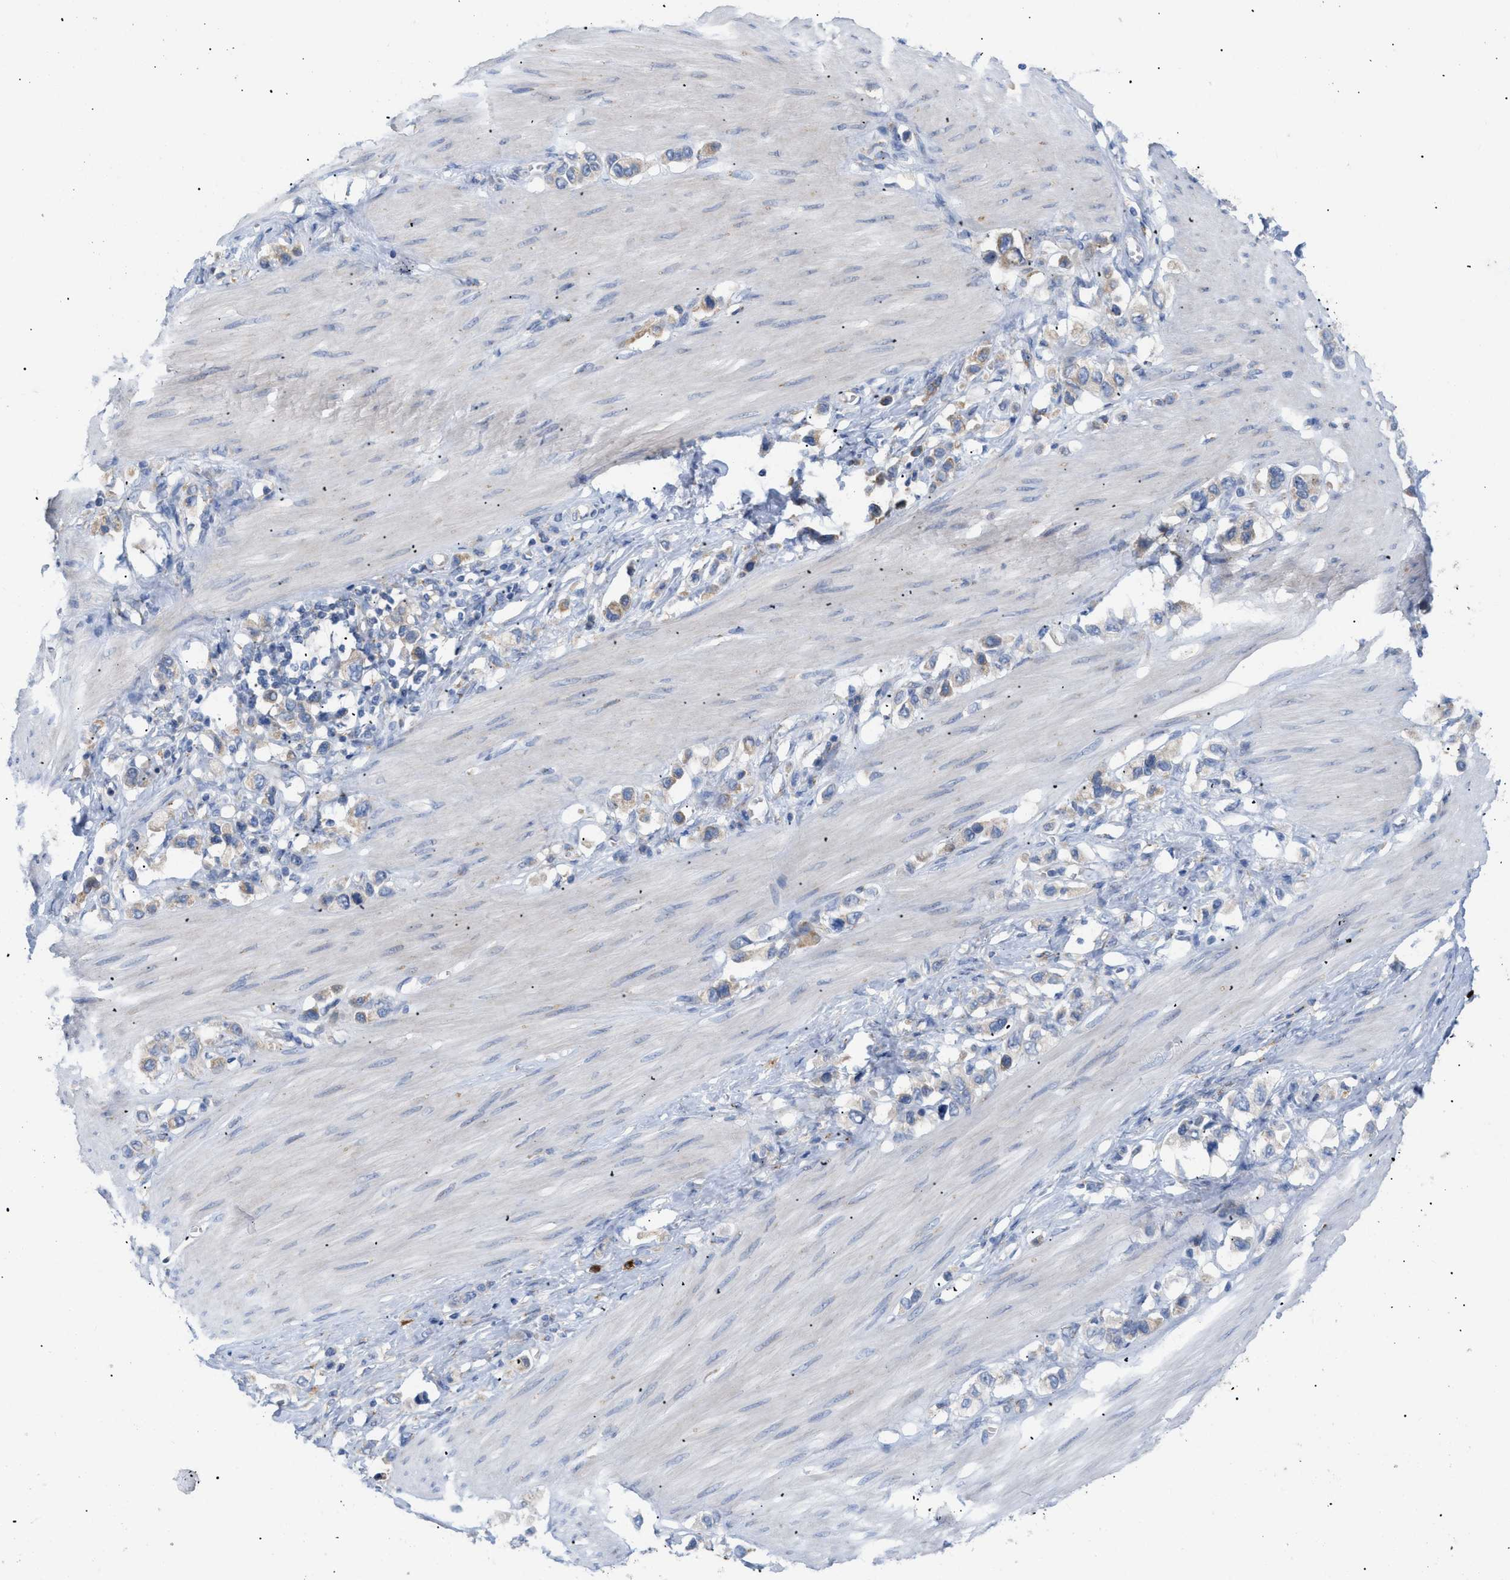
{"staining": {"intensity": "weak", "quantity": "<25%", "location": "cytoplasmic/membranous"}, "tissue": "stomach cancer", "cell_type": "Tumor cells", "image_type": "cancer", "snomed": [{"axis": "morphology", "description": "Adenocarcinoma, NOS"}, {"axis": "topography", "description": "Stomach"}], "caption": "The photomicrograph shows no staining of tumor cells in stomach cancer (adenocarcinoma). Nuclei are stained in blue.", "gene": "SLC50A1", "patient": {"sex": "female", "age": 65}}